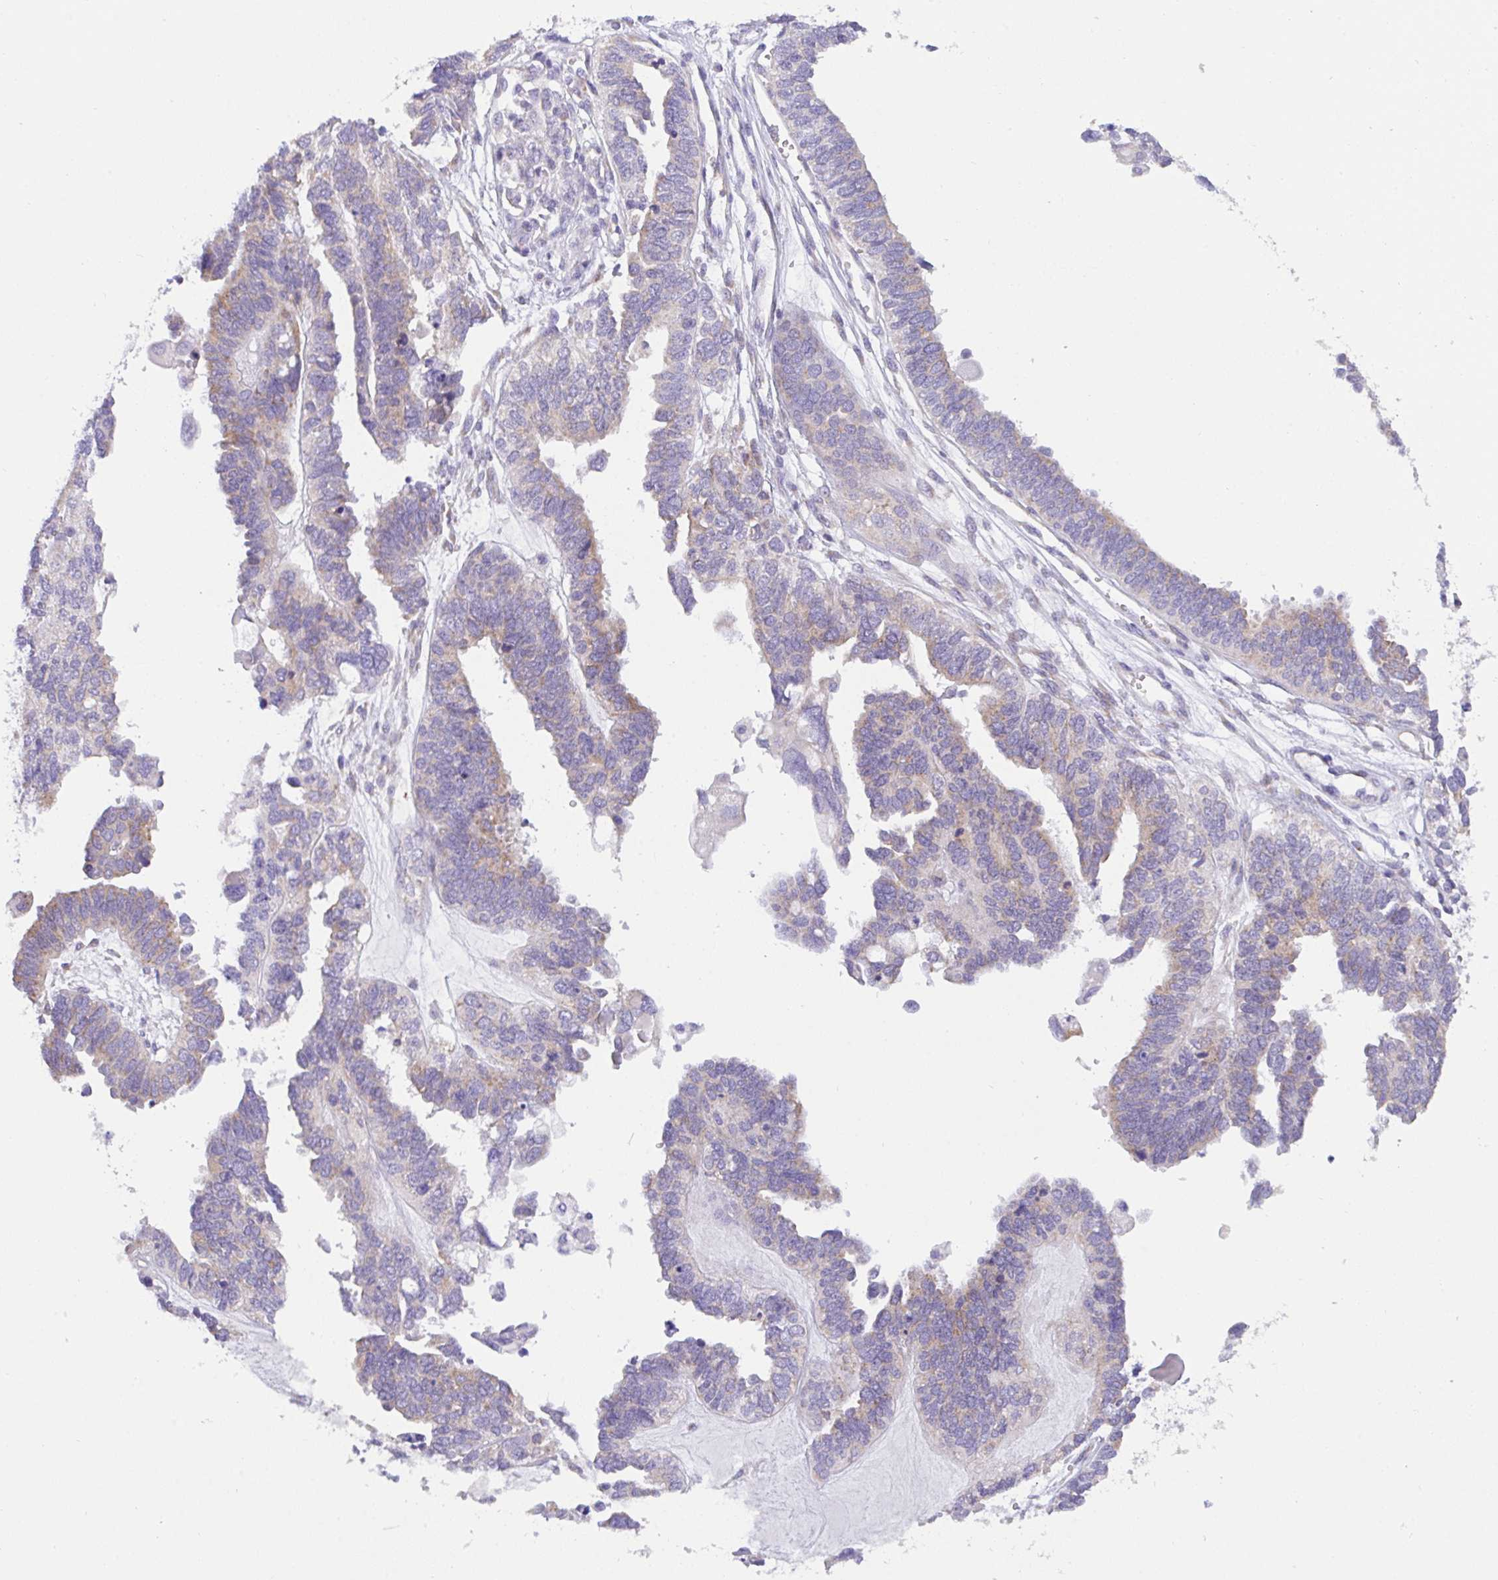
{"staining": {"intensity": "weak", "quantity": "<25%", "location": "cytoplasmic/membranous"}, "tissue": "ovarian cancer", "cell_type": "Tumor cells", "image_type": "cancer", "snomed": [{"axis": "morphology", "description": "Cystadenocarcinoma, serous, NOS"}, {"axis": "topography", "description": "Ovary"}], "caption": "DAB (3,3'-diaminobenzidine) immunohistochemical staining of human ovarian serous cystadenocarcinoma shows no significant positivity in tumor cells.", "gene": "MIA3", "patient": {"sex": "female", "age": 51}}